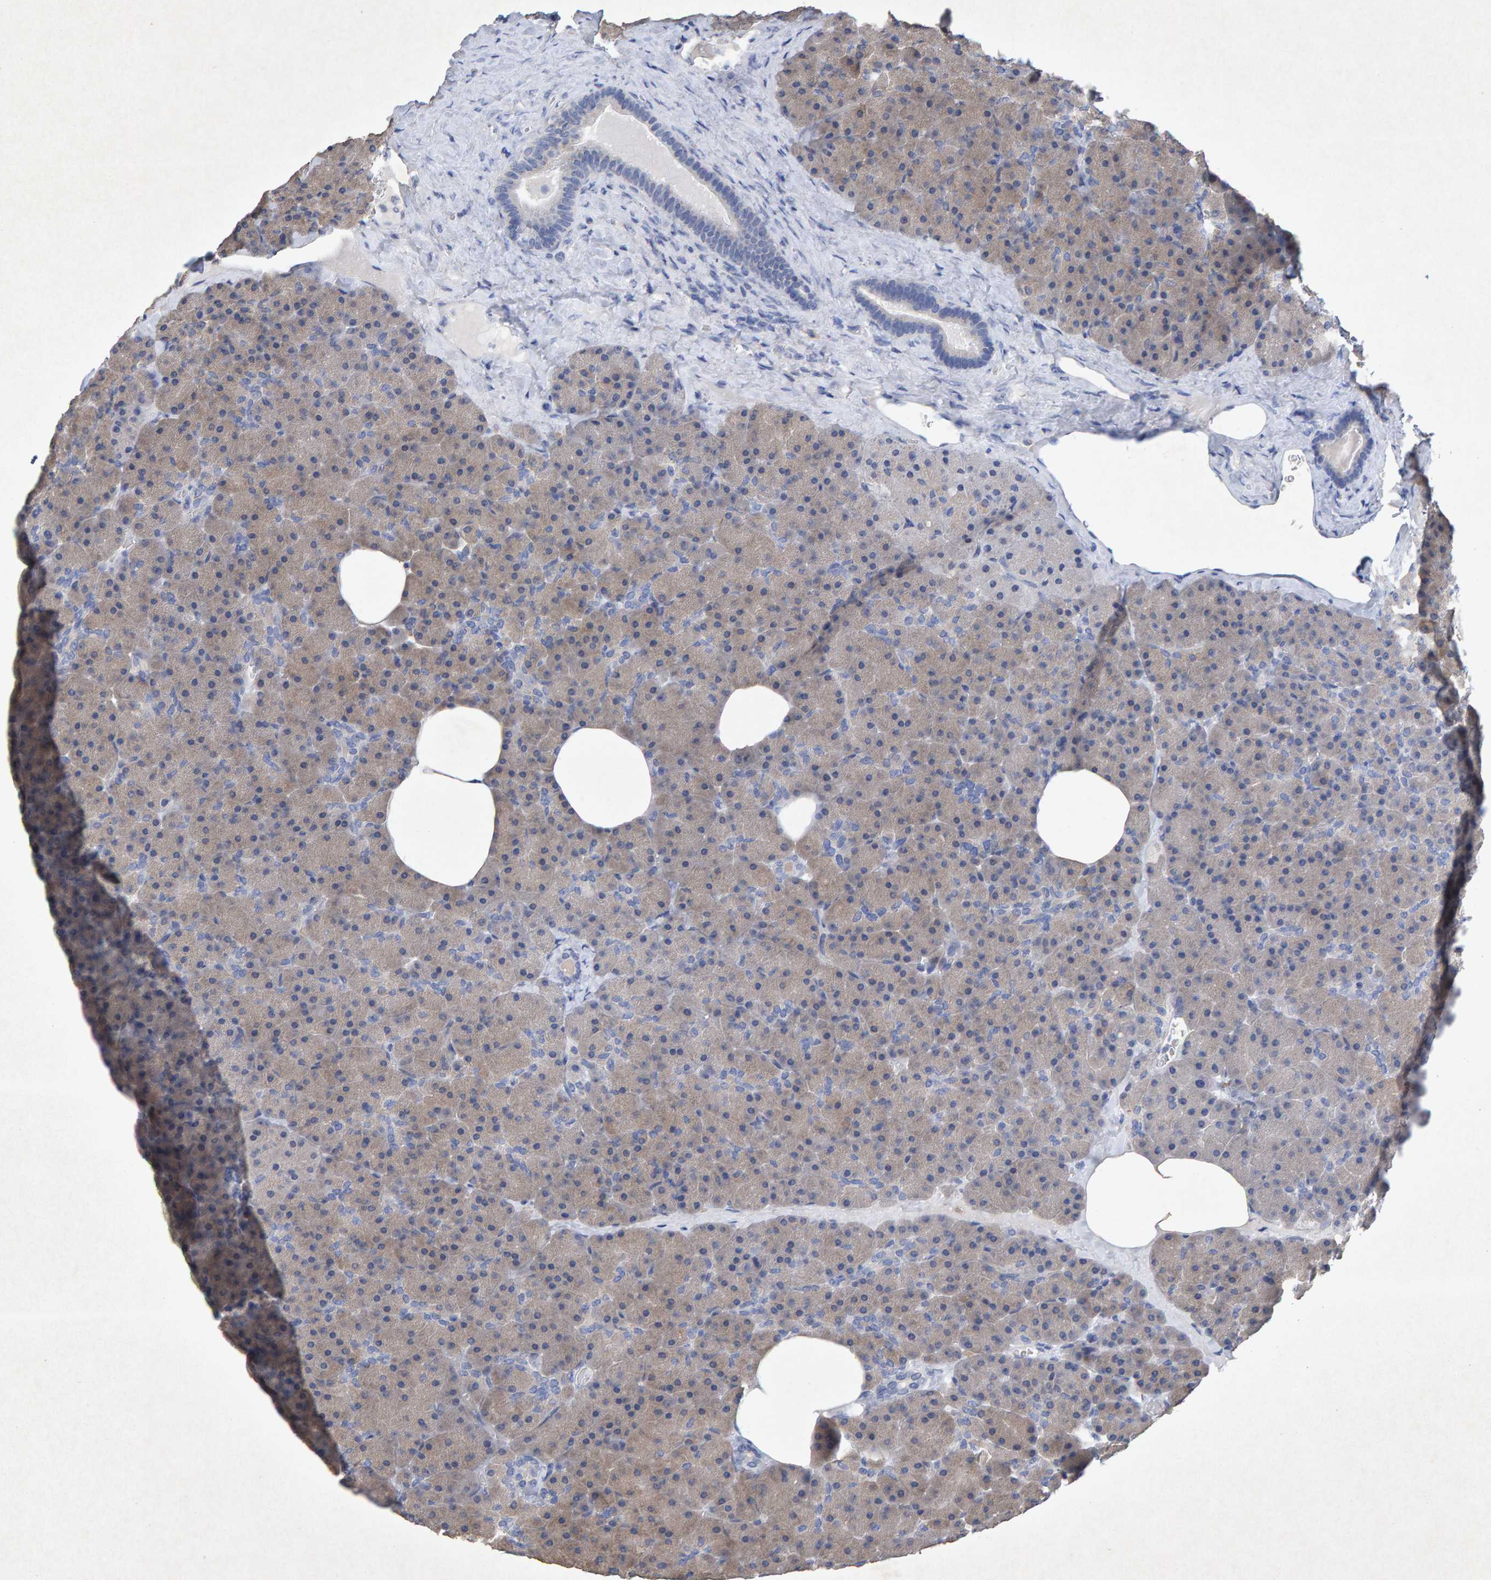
{"staining": {"intensity": "weak", "quantity": ">75%", "location": "cytoplasmic/membranous"}, "tissue": "pancreas", "cell_type": "Exocrine glandular cells", "image_type": "normal", "snomed": [{"axis": "morphology", "description": "Normal tissue, NOS"}, {"axis": "morphology", "description": "Carcinoid, malignant, NOS"}, {"axis": "topography", "description": "Pancreas"}], "caption": "This is a micrograph of immunohistochemistry (IHC) staining of unremarkable pancreas, which shows weak positivity in the cytoplasmic/membranous of exocrine glandular cells.", "gene": "CTH", "patient": {"sex": "female", "age": 35}}